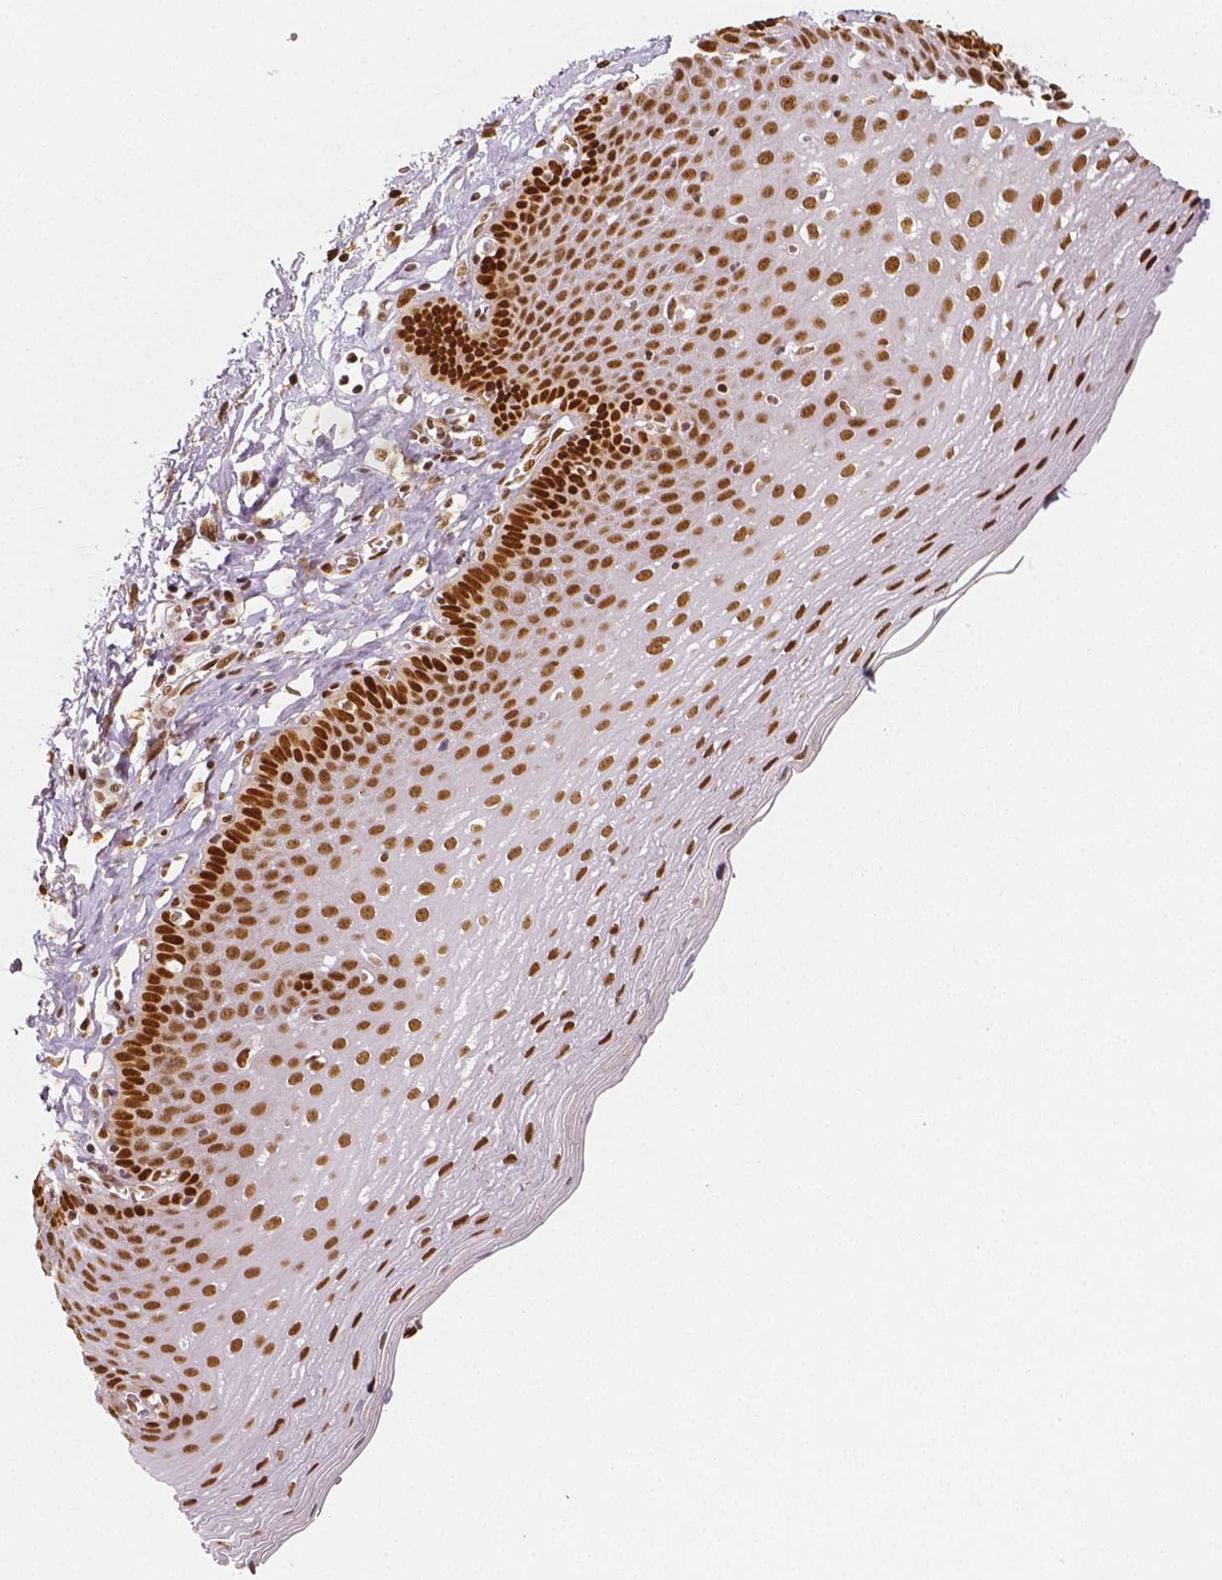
{"staining": {"intensity": "strong", "quantity": "25%-75%", "location": "nuclear"}, "tissue": "esophagus", "cell_type": "Squamous epithelial cells", "image_type": "normal", "snomed": [{"axis": "morphology", "description": "Normal tissue, NOS"}, {"axis": "topography", "description": "Esophagus"}], "caption": "This histopathology image reveals benign esophagus stained with immunohistochemistry to label a protein in brown. The nuclear of squamous epithelial cells show strong positivity for the protein. Nuclei are counter-stained blue.", "gene": "NUCKS1", "patient": {"sex": "female", "age": 81}}